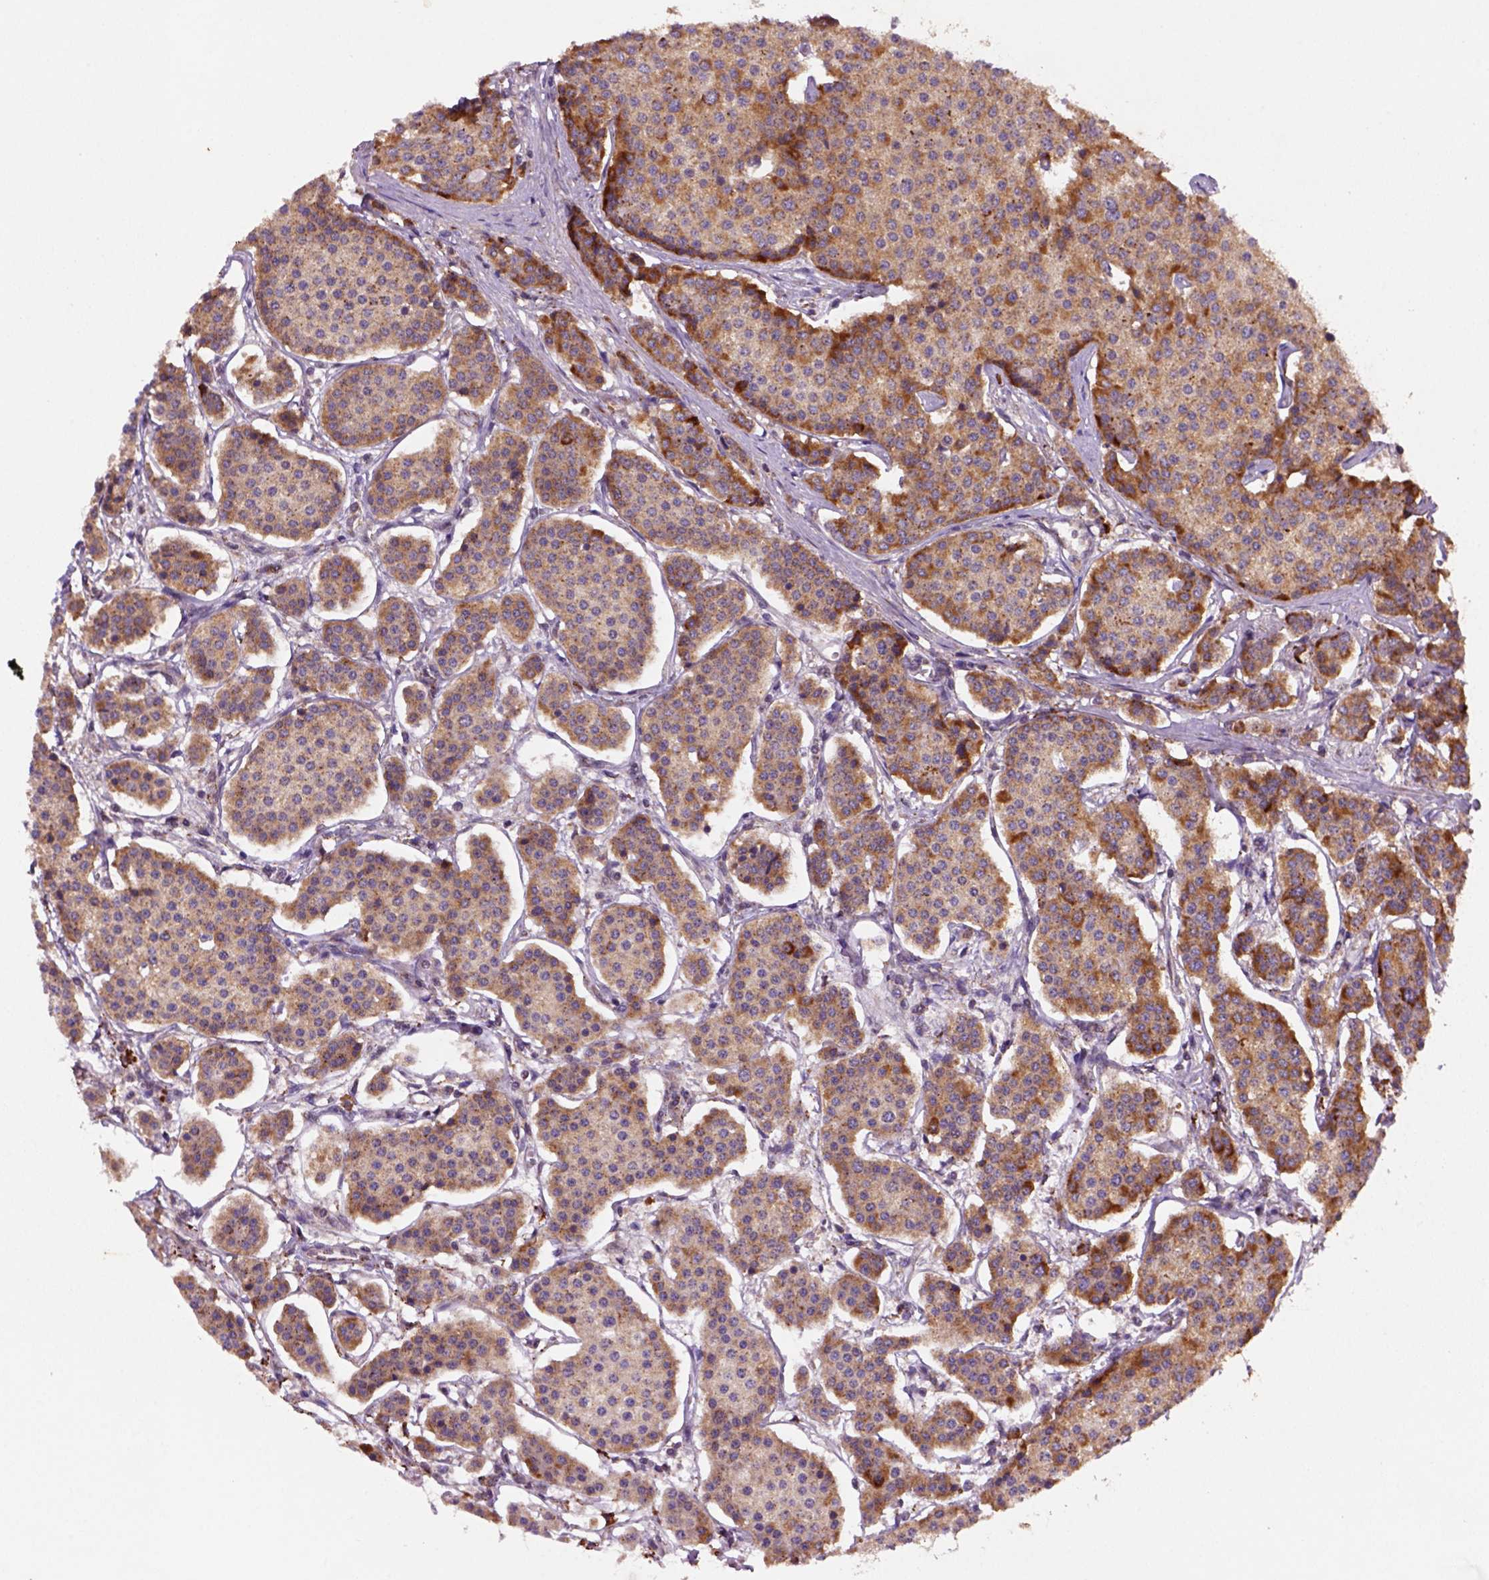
{"staining": {"intensity": "moderate", "quantity": ">75%", "location": "cytoplasmic/membranous"}, "tissue": "carcinoid", "cell_type": "Tumor cells", "image_type": "cancer", "snomed": [{"axis": "morphology", "description": "Carcinoid, malignant, NOS"}, {"axis": "topography", "description": "Small intestine"}], "caption": "The image reveals staining of carcinoid, revealing moderate cytoplasmic/membranous protein expression (brown color) within tumor cells.", "gene": "FZD7", "patient": {"sex": "female", "age": 65}}